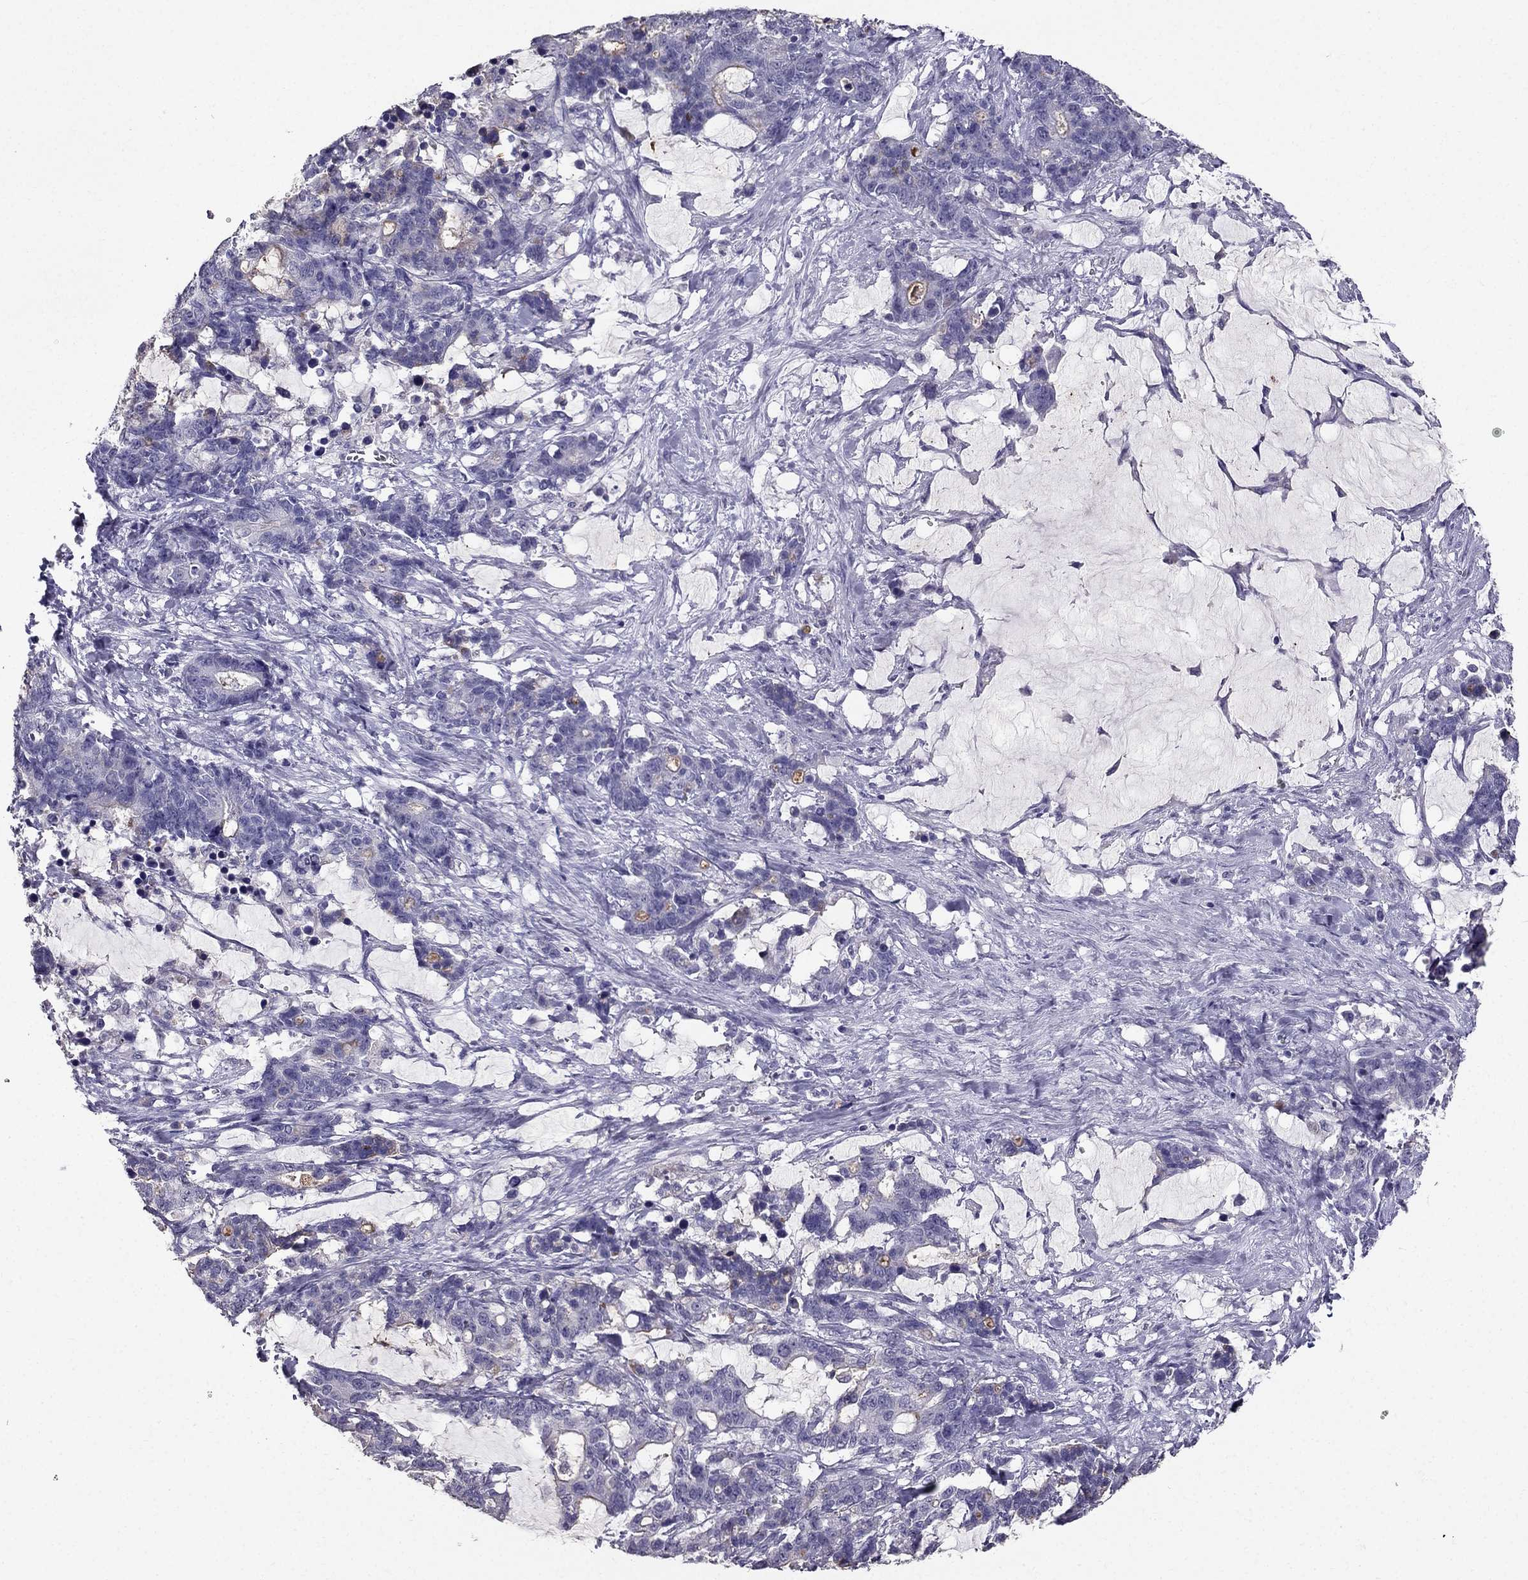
{"staining": {"intensity": "moderate", "quantity": "<25%", "location": "cytoplasmic/membranous"}, "tissue": "stomach cancer", "cell_type": "Tumor cells", "image_type": "cancer", "snomed": [{"axis": "morphology", "description": "Normal tissue, NOS"}, {"axis": "morphology", "description": "Adenocarcinoma, NOS"}, {"axis": "topography", "description": "Stomach"}], "caption": "IHC photomicrograph of stomach cancer (adenocarcinoma) stained for a protein (brown), which demonstrates low levels of moderate cytoplasmic/membranous positivity in approximately <25% of tumor cells.", "gene": "SCG5", "patient": {"sex": "female", "age": 64}}